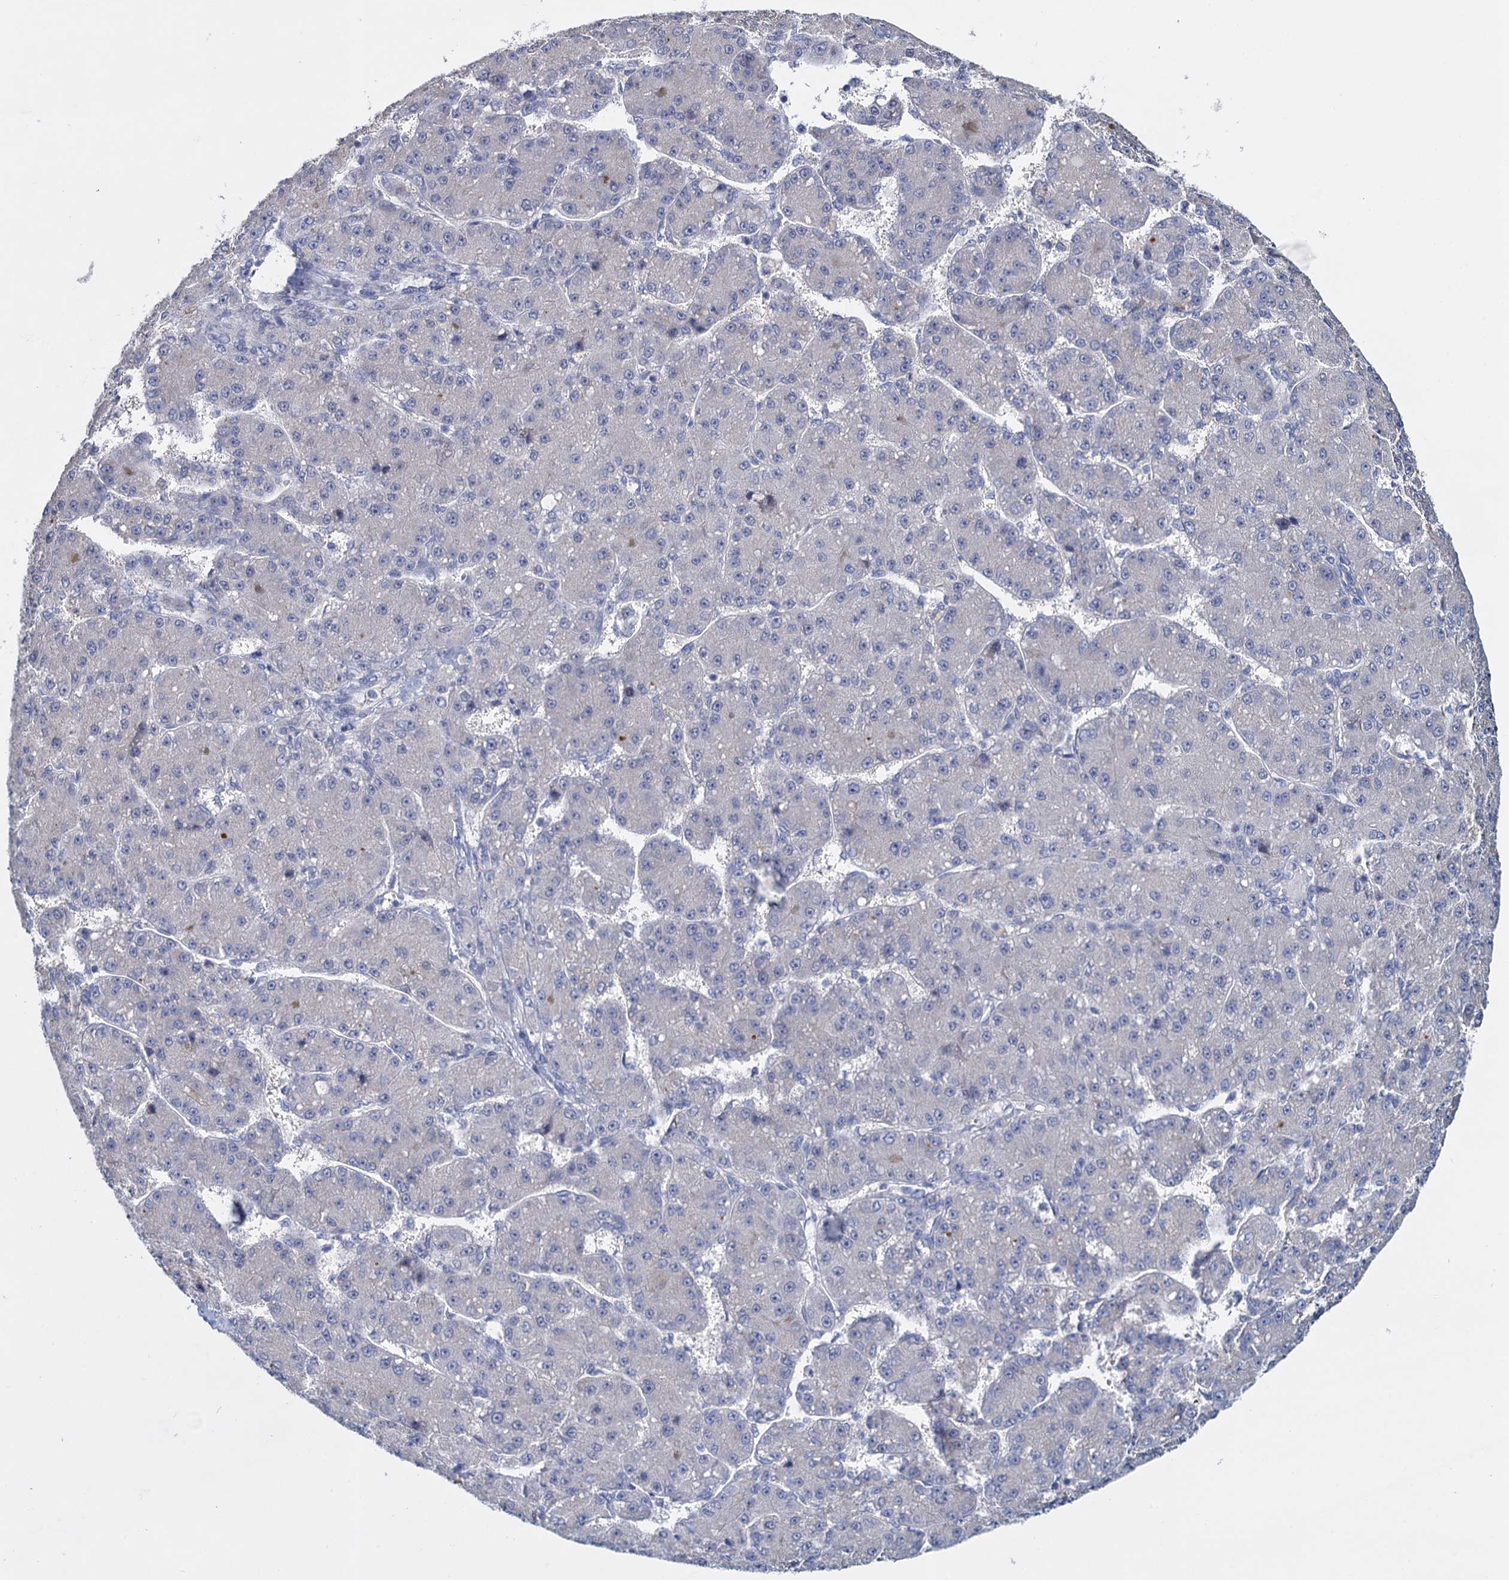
{"staining": {"intensity": "negative", "quantity": "none", "location": "none"}, "tissue": "liver cancer", "cell_type": "Tumor cells", "image_type": "cancer", "snomed": [{"axis": "morphology", "description": "Carcinoma, Hepatocellular, NOS"}, {"axis": "topography", "description": "Liver"}], "caption": "Immunohistochemistry (IHC) histopathology image of neoplastic tissue: human hepatocellular carcinoma (liver) stained with DAB (3,3'-diaminobenzidine) displays no significant protein expression in tumor cells.", "gene": "GSTM2", "patient": {"sex": "male", "age": 67}}